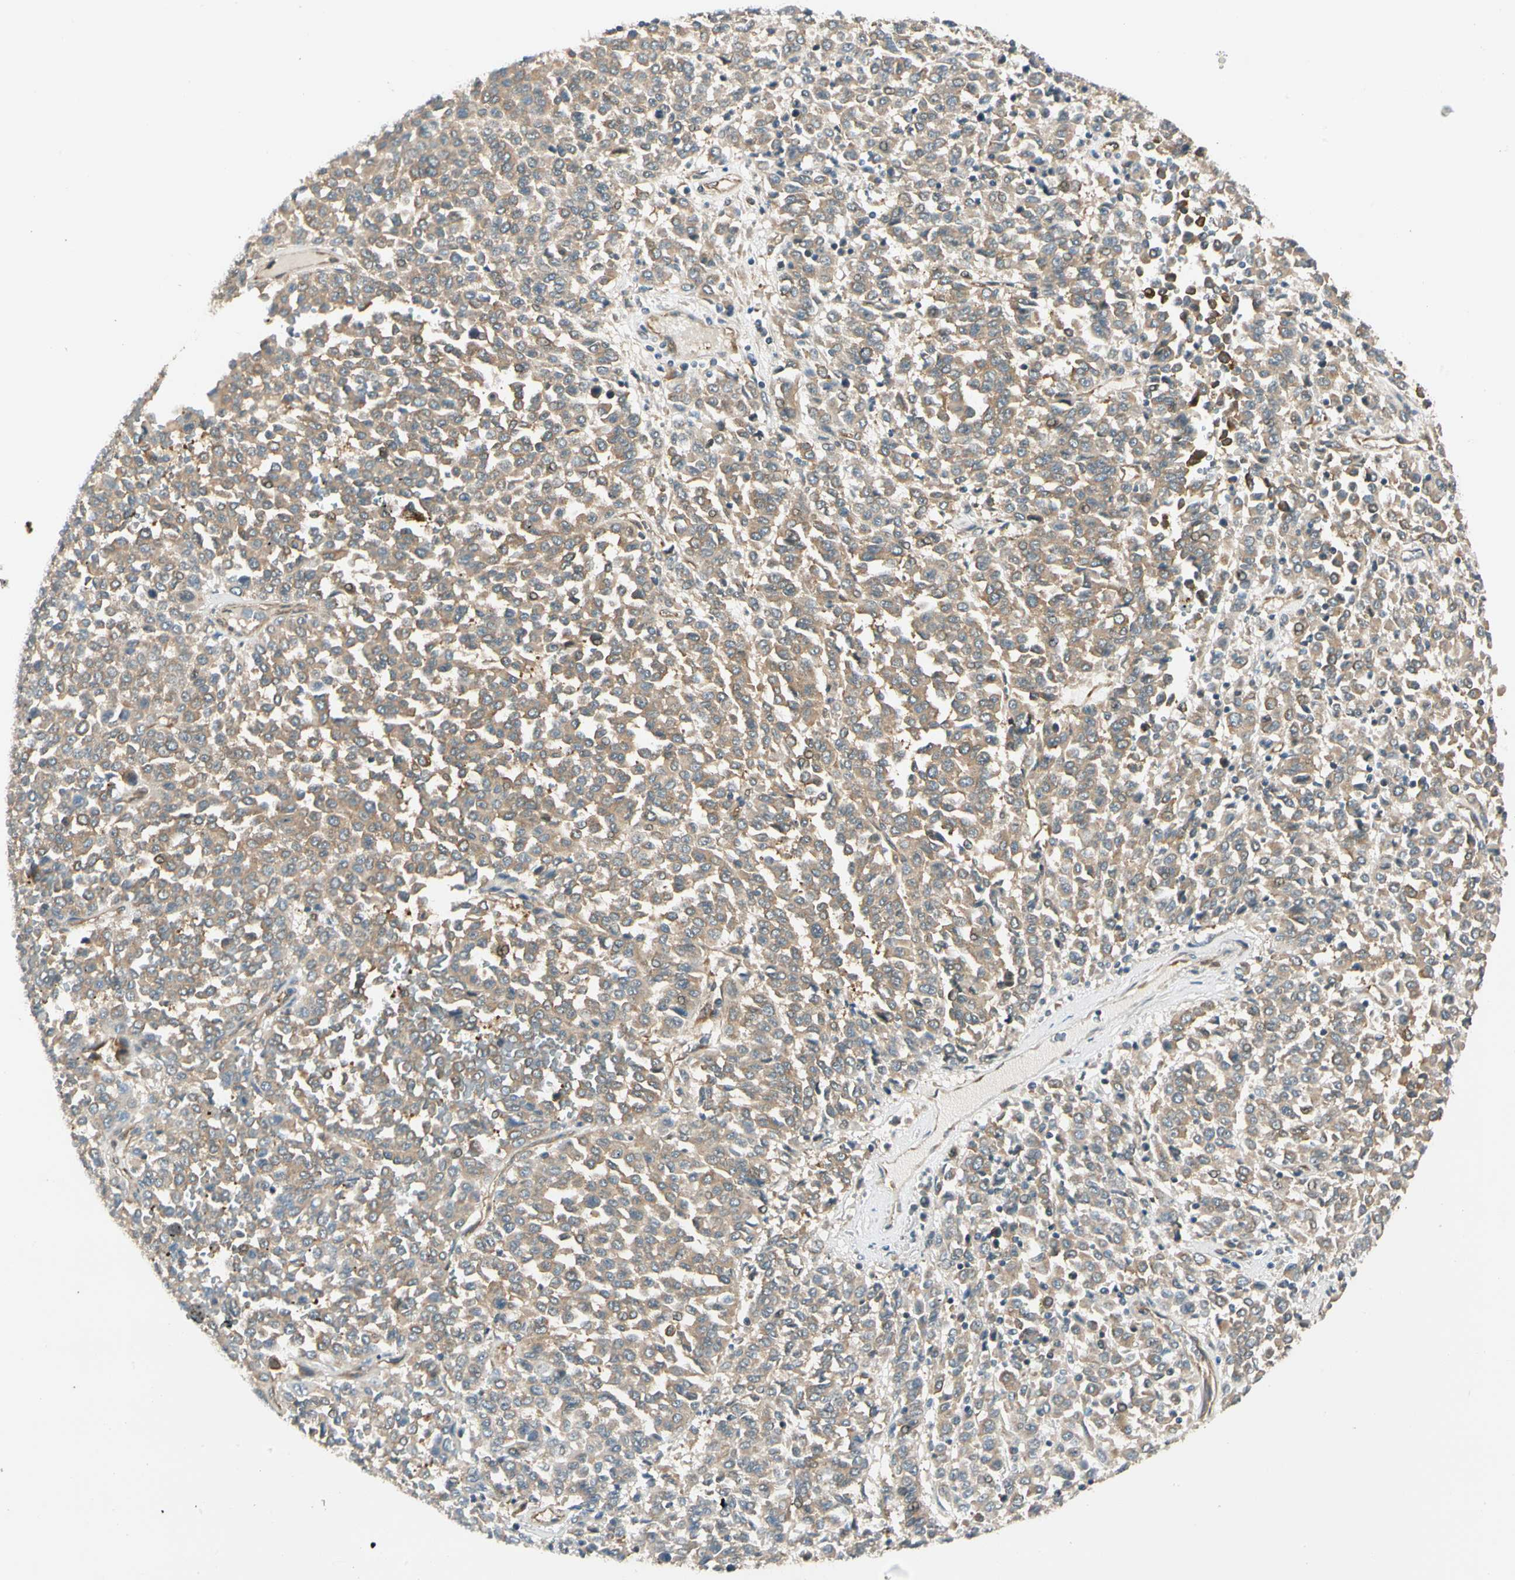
{"staining": {"intensity": "weak", "quantity": ">75%", "location": "cytoplasmic/membranous"}, "tissue": "melanoma", "cell_type": "Tumor cells", "image_type": "cancer", "snomed": [{"axis": "morphology", "description": "Malignant melanoma, Metastatic site"}, {"axis": "topography", "description": "Pancreas"}], "caption": "Malignant melanoma (metastatic site) stained with a protein marker reveals weak staining in tumor cells.", "gene": "ROCK2", "patient": {"sex": "female", "age": 30}}